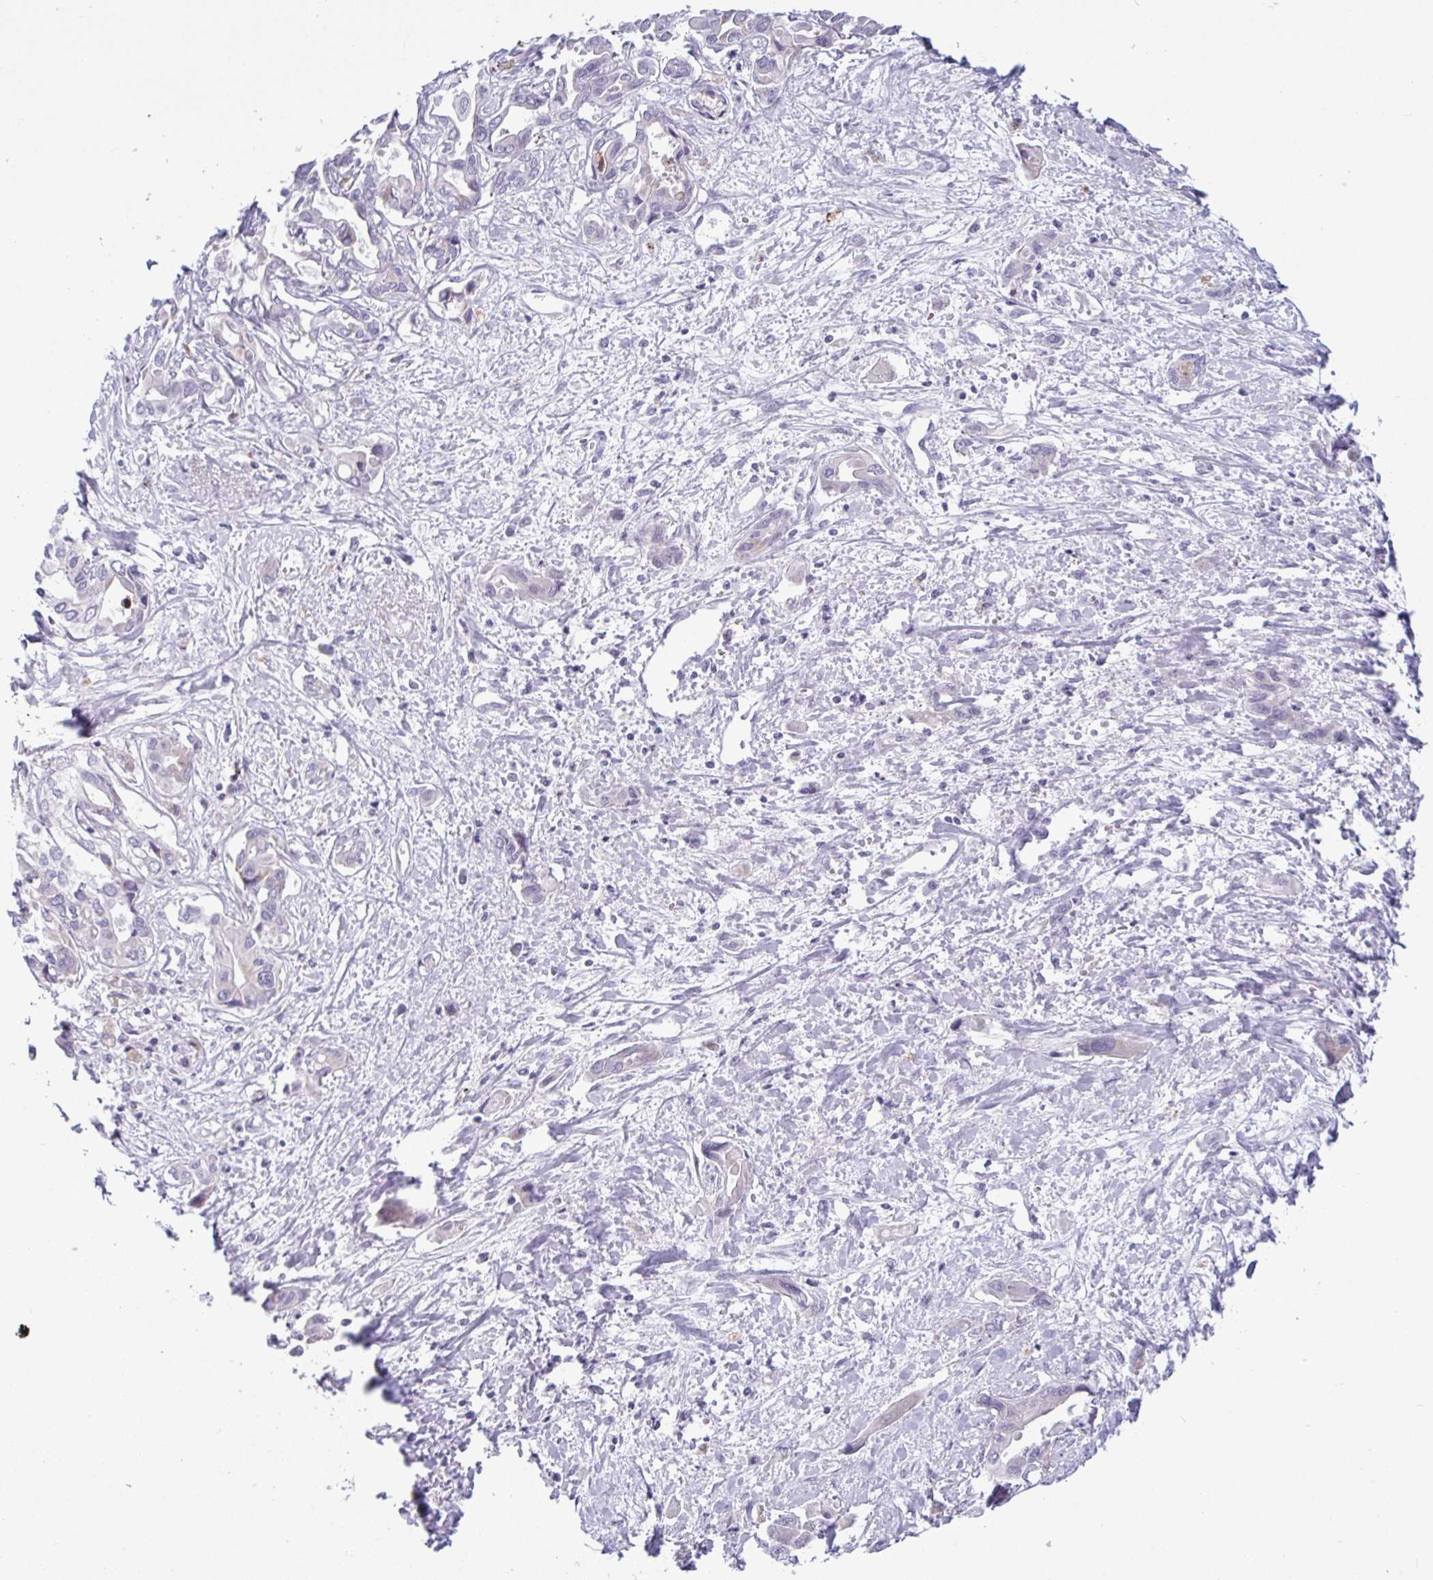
{"staining": {"intensity": "negative", "quantity": "none", "location": "none"}, "tissue": "liver cancer", "cell_type": "Tumor cells", "image_type": "cancer", "snomed": [{"axis": "morphology", "description": "Cholangiocarcinoma"}, {"axis": "topography", "description": "Liver"}], "caption": "A high-resolution photomicrograph shows IHC staining of liver cancer (cholangiocarcinoma), which reveals no significant positivity in tumor cells.", "gene": "ARHGAP42", "patient": {"sex": "female", "age": 64}}